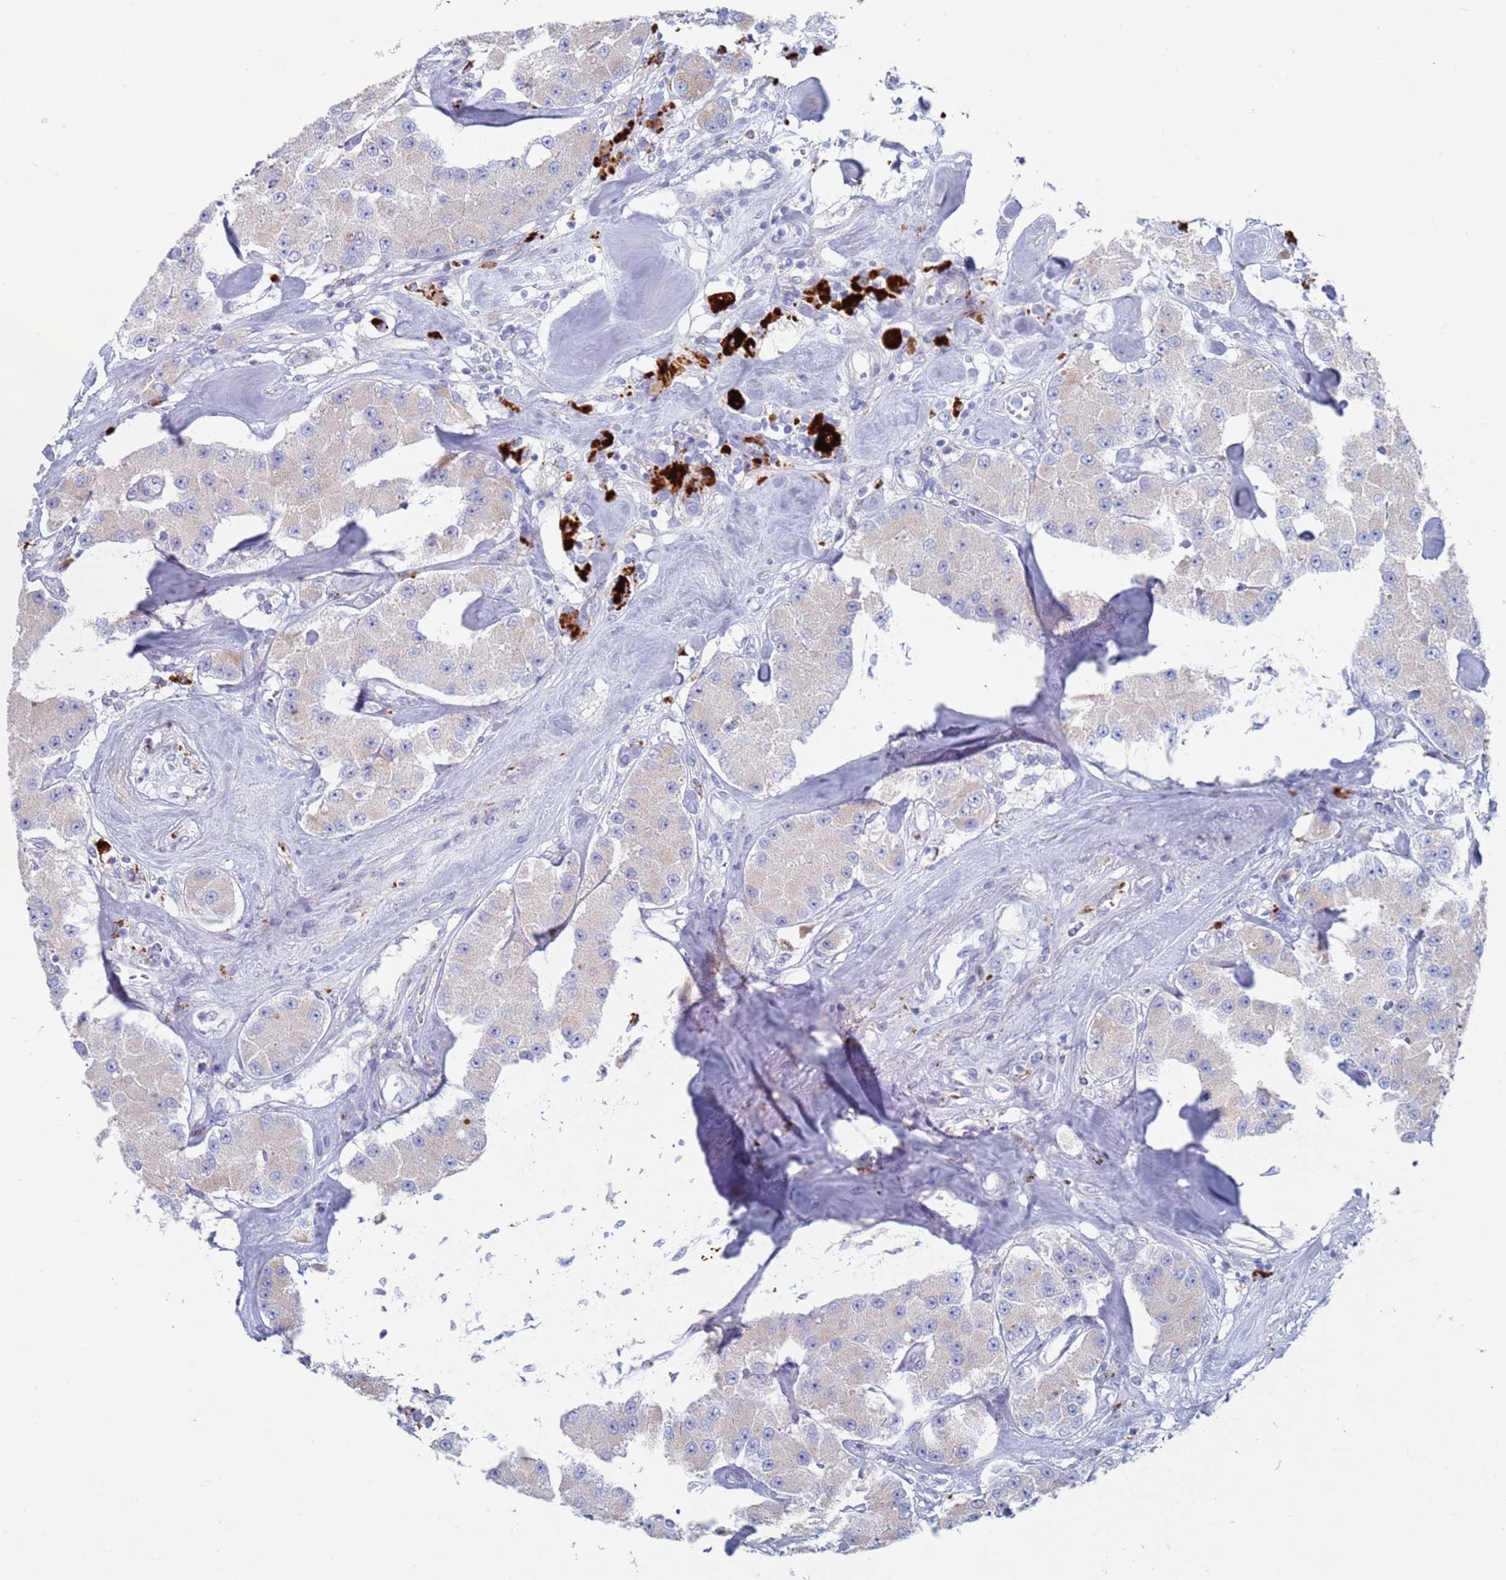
{"staining": {"intensity": "negative", "quantity": "none", "location": "none"}, "tissue": "carcinoid", "cell_type": "Tumor cells", "image_type": "cancer", "snomed": [{"axis": "morphology", "description": "Carcinoid, malignant, NOS"}, {"axis": "topography", "description": "Pancreas"}], "caption": "Tumor cells show no significant positivity in malignant carcinoid.", "gene": "FUCA1", "patient": {"sex": "male", "age": 41}}